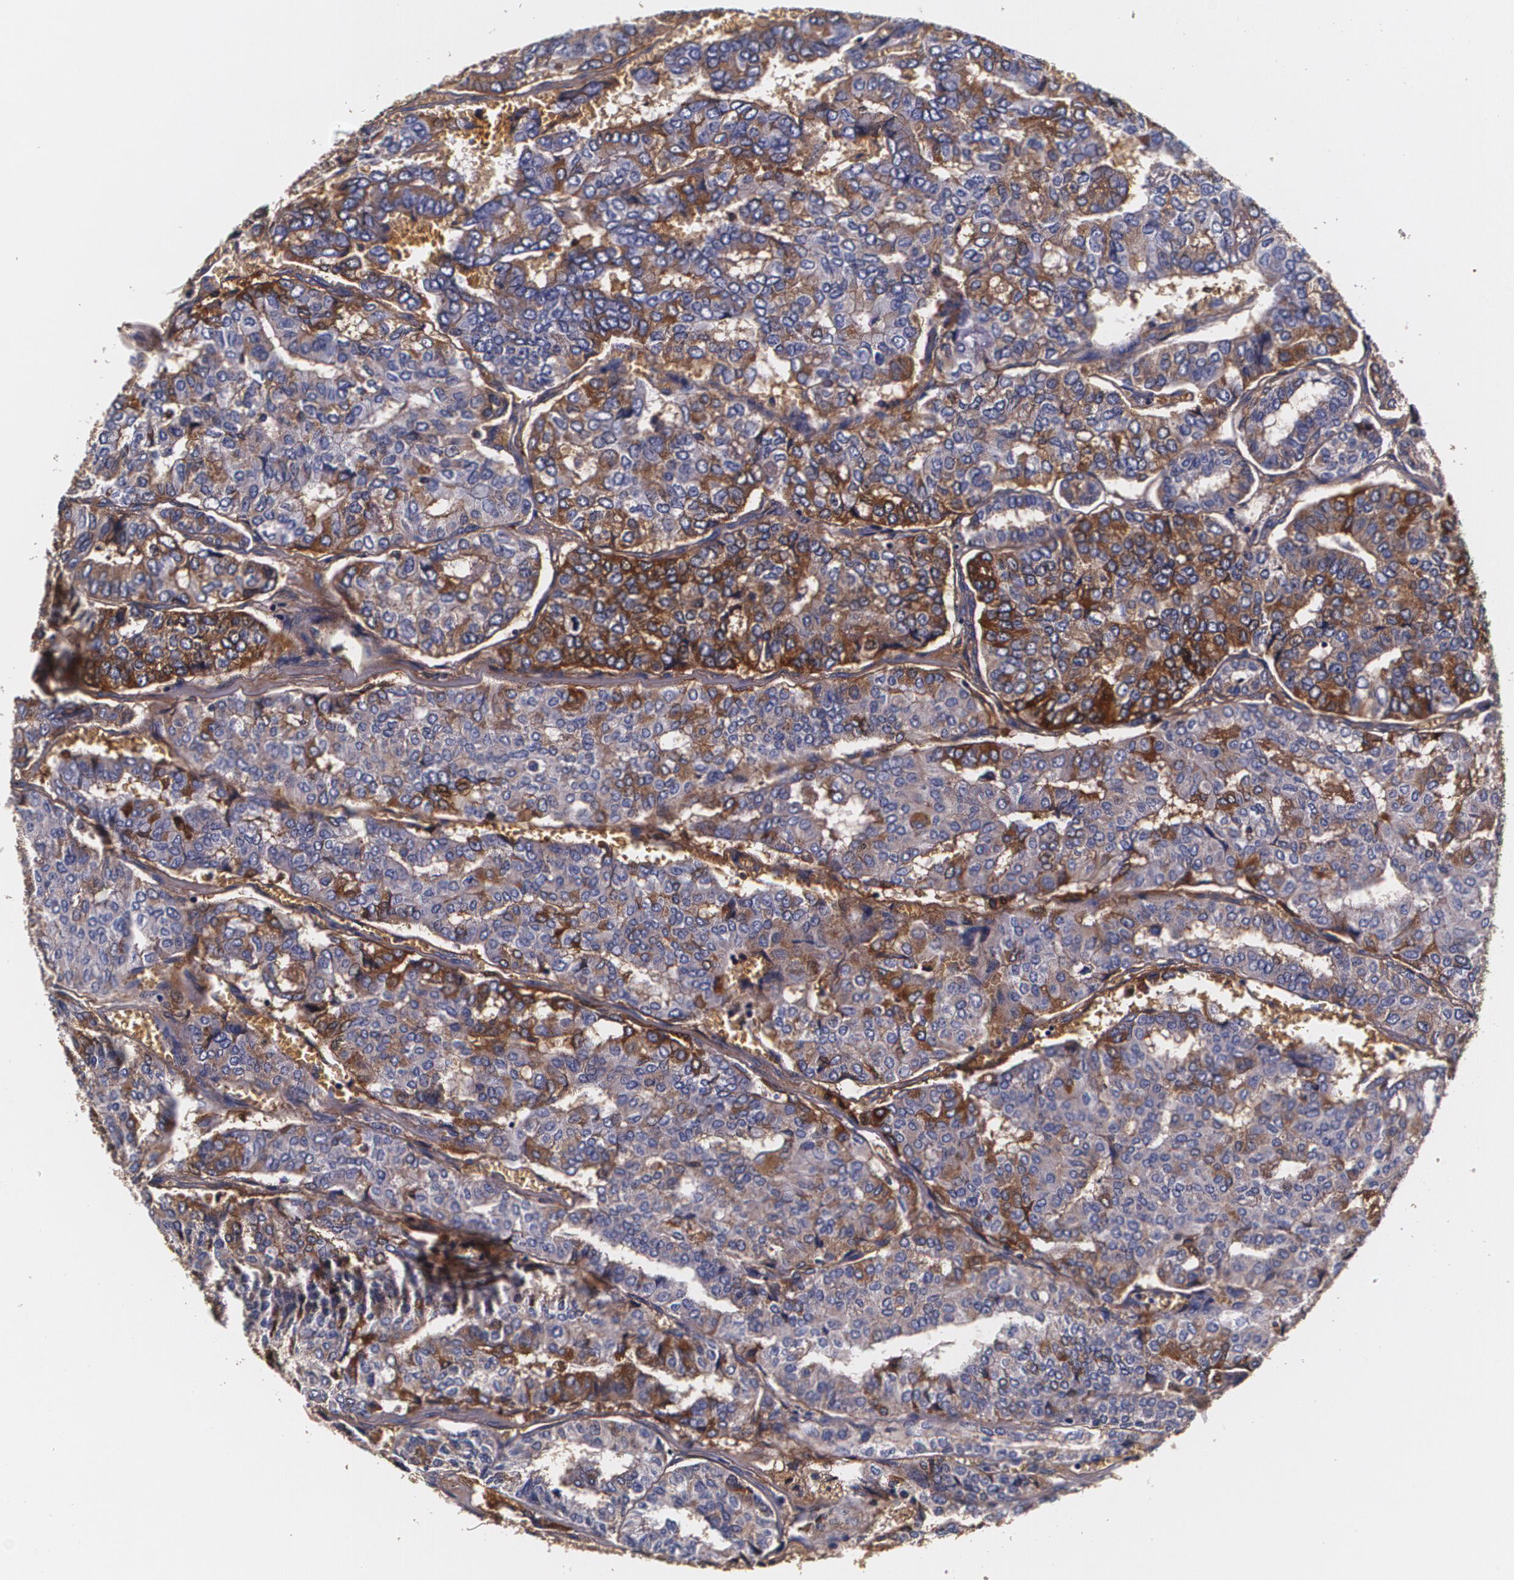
{"staining": {"intensity": "moderate", "quantity": "25%-75%", "location": "cytoplasmic/membranous"}, "tissue": "thyroid cancer", "cell_type": "Tumor cells", "image_type": "cancer", "snomed": [{"axis": "morphology", "description": "Papillary adenocarcinoma, NOS"}, {"axis": "topography", "description": "Thyroid gland"}], "caption": "The micrograph demonstrates a brown stain indicating the presence of a protein in the cytoplasmic/membranous of tumor cells in thyroid papillary adenocarcinoma. (DAB (3,3'-diaminobenzidine) = brown stain, brightfield microscopy at high magnification).", "gene": "TTR", "patient": {"sex": "female", "age": 35}}